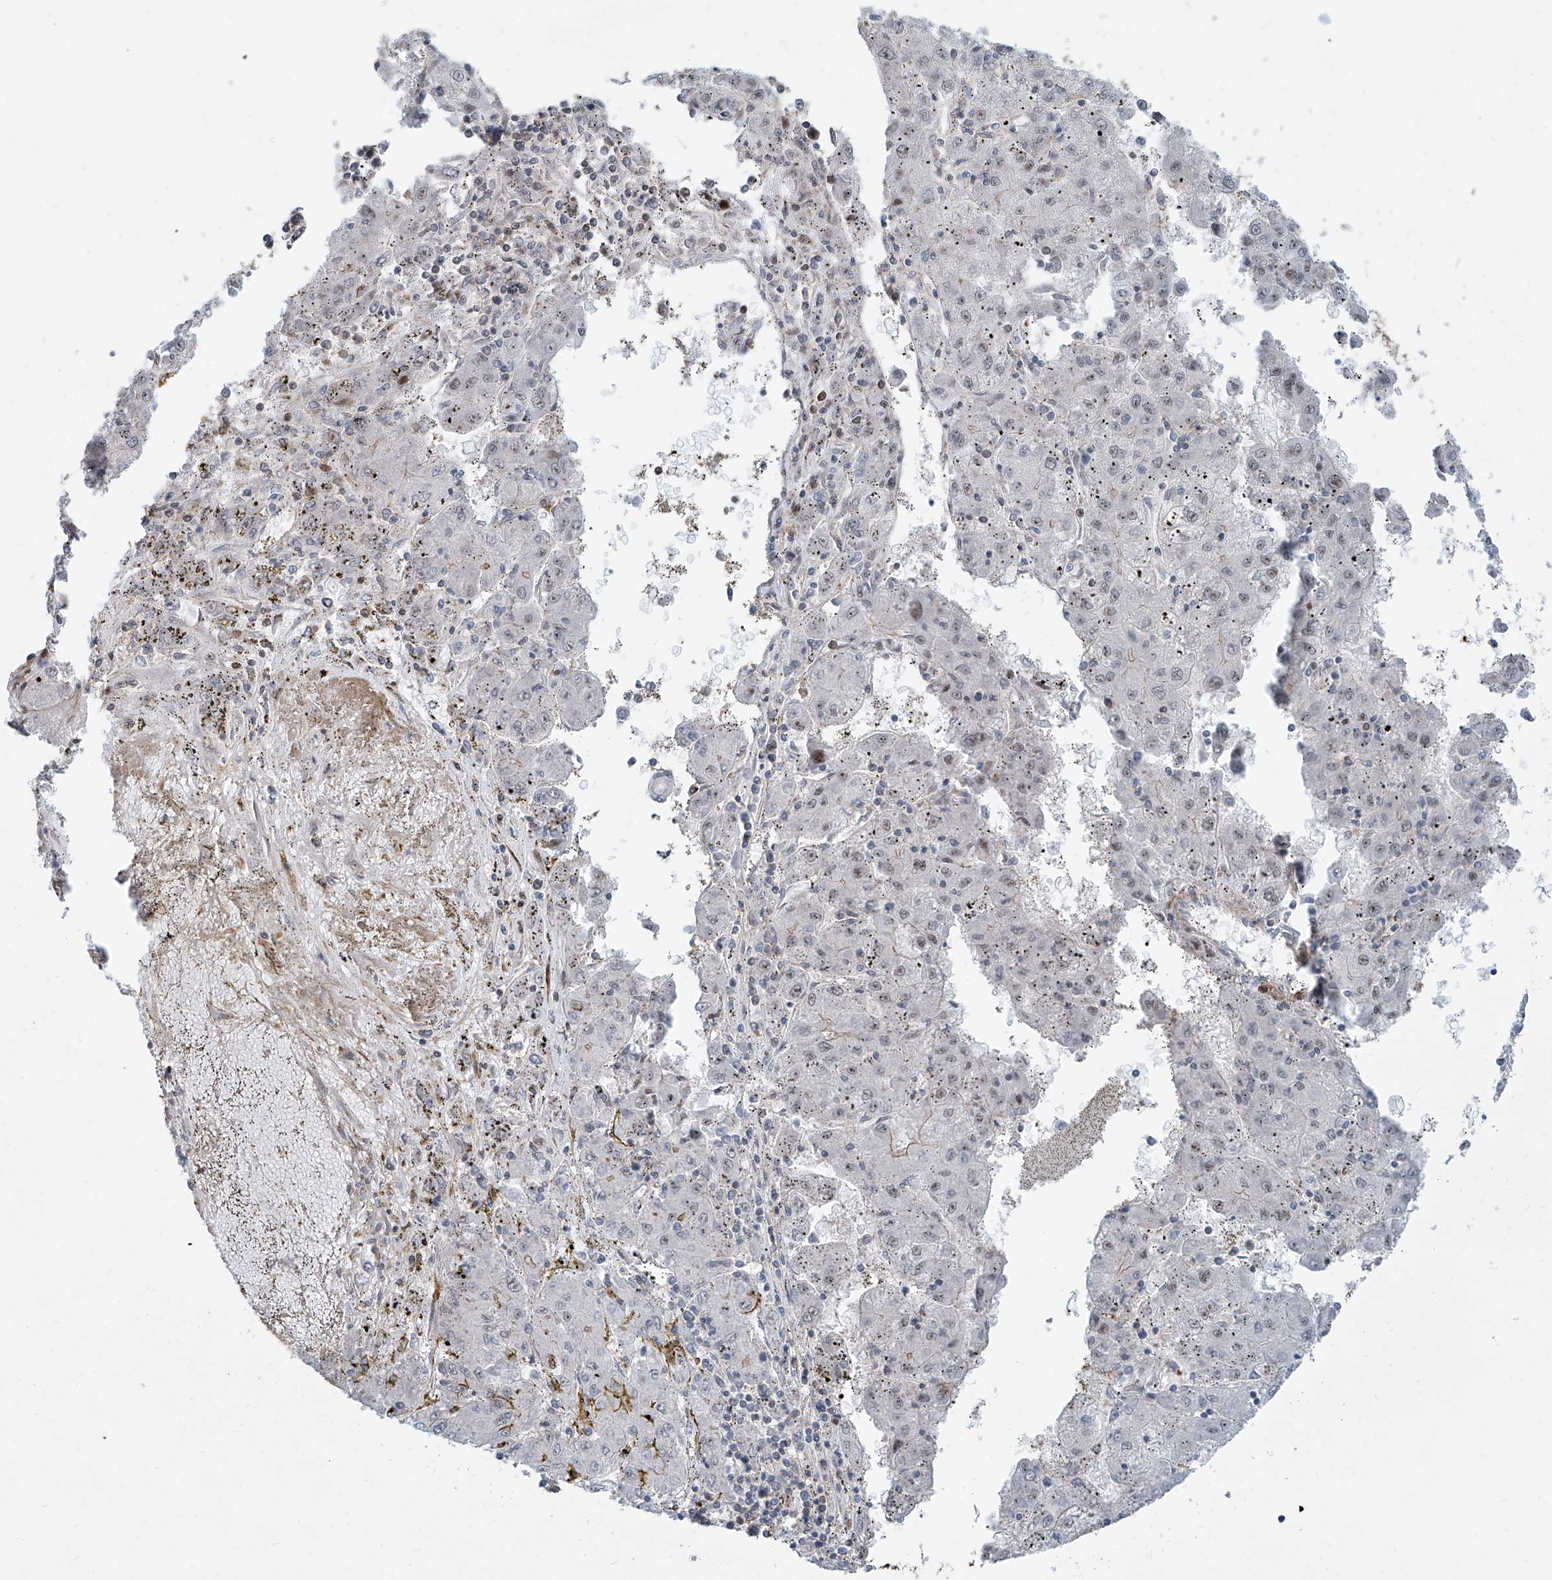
{"staining": {"intensity": "negative", "quantity": "none", "location": "none"}, "tissue": "liver cancer", "cell_type": "Tumor cells", "image_type": "cancer", "snomed": [{"axis": "morphology", "description": "Carcinoma, Hepatocellular, NOS"}, {"axis": "topography", "description": "Liver"}], "caption": "Immunohistochemistry image of hepatocellular carcinoma (liver) stained for a protein (brown), which displays no expression in tumor cells.", "gene": "SDE2", "patient": {"sex": "male", "age": 72}}